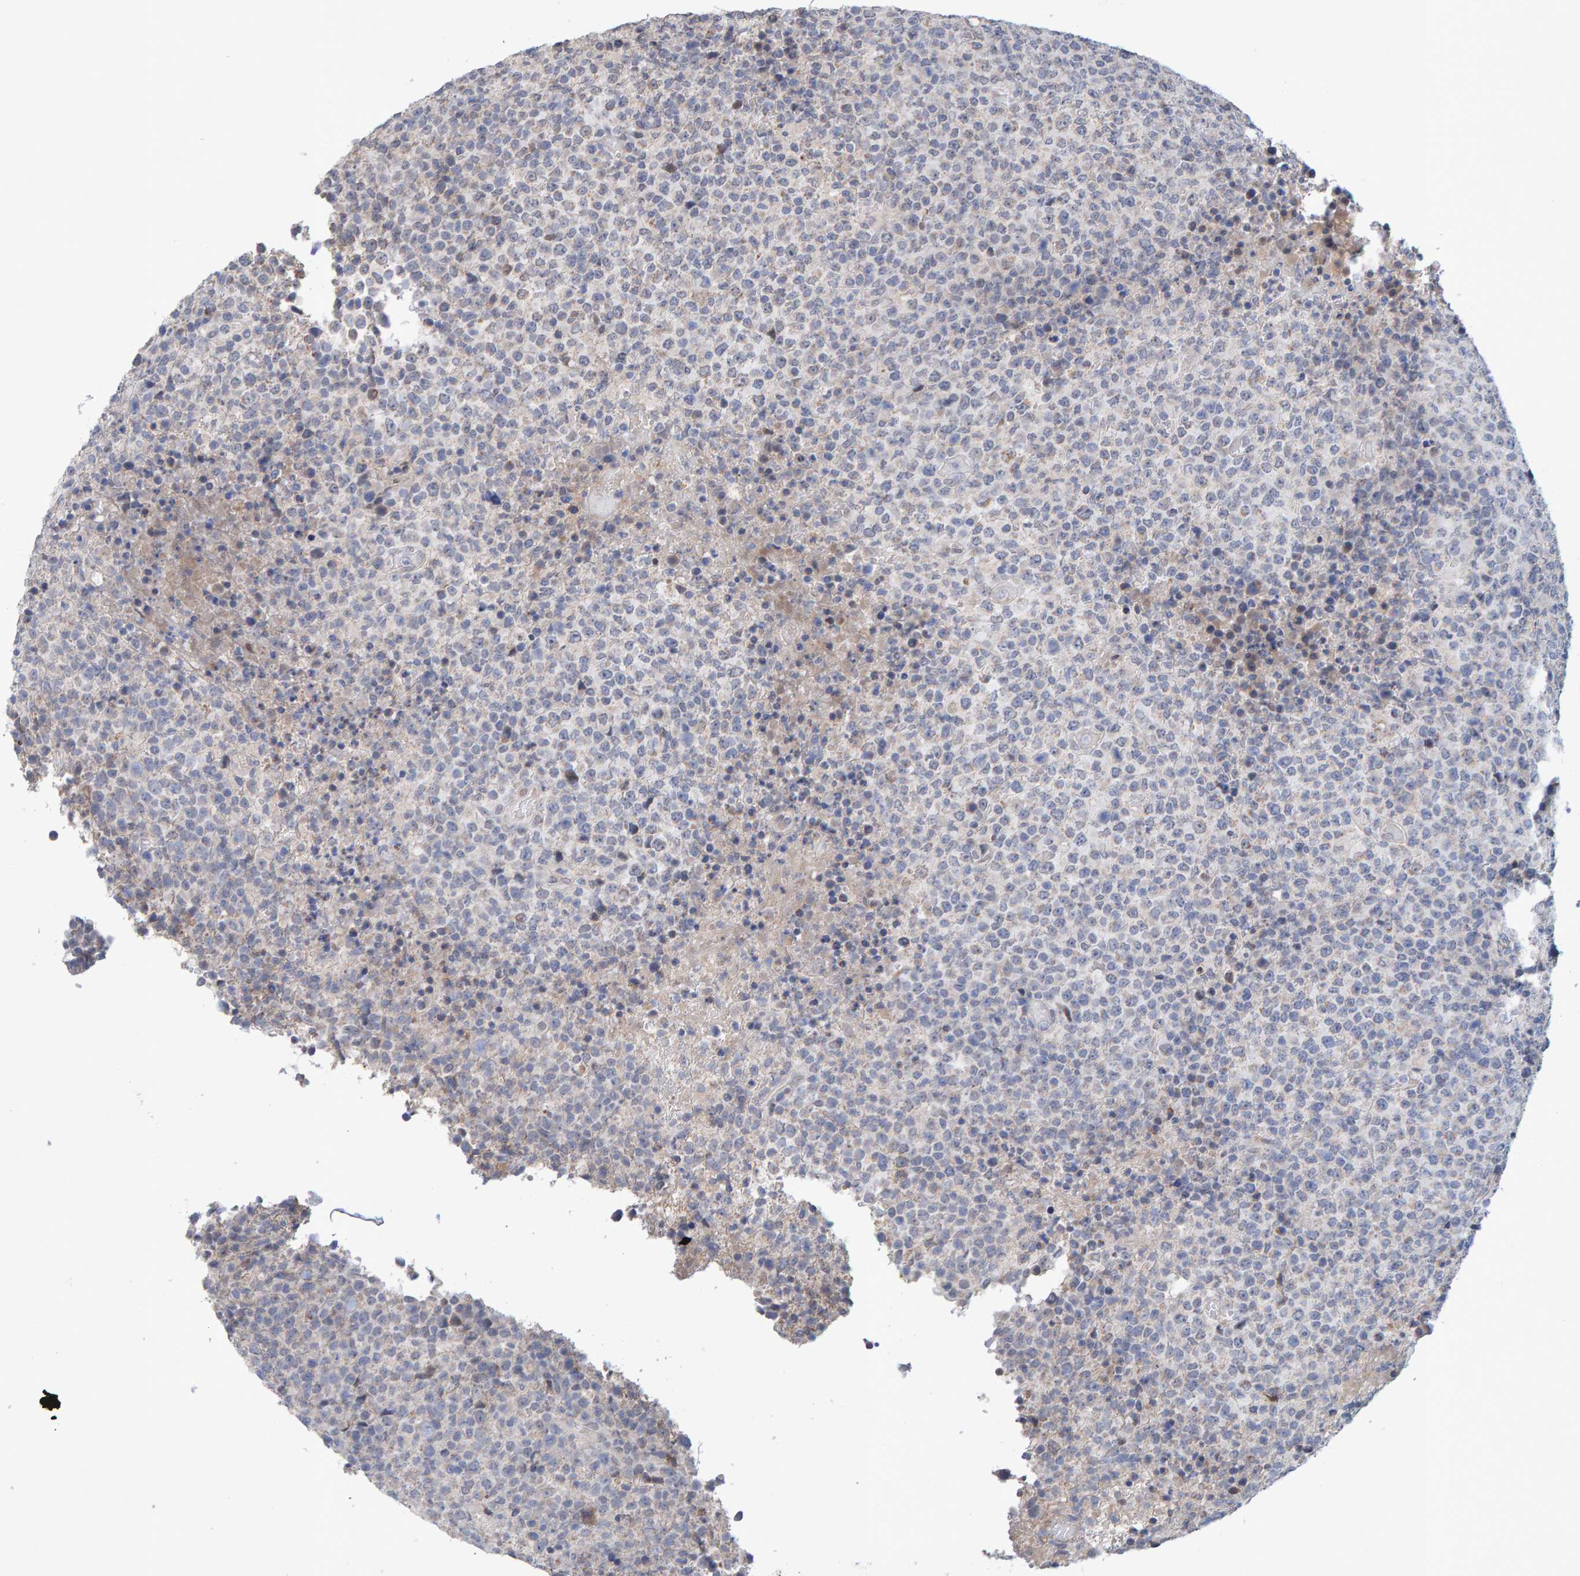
{"staining": {"intensity": "negative", "quantity": "none", "location": "none"}, "tissue": "lymphoma", "cell_type": "Tumor cells", "image_type": "cancer", "snomed": [{"axis": "morphology", "description": "Malignant lymphoma, non-Hodgkin's type, High grade"}, {"axis": "topography", "description": "Lymph node"}], "caption": "The histopathology image reveals no significant staining in tumor cells of lymphoma. The staining is performed using DAB (3,3'-diaminobenzidine) brown chromogen with nuclei counter-stained in using hematoxylin.", "gene": "USP43", "patient": {"sex": "male", "age": 13}}